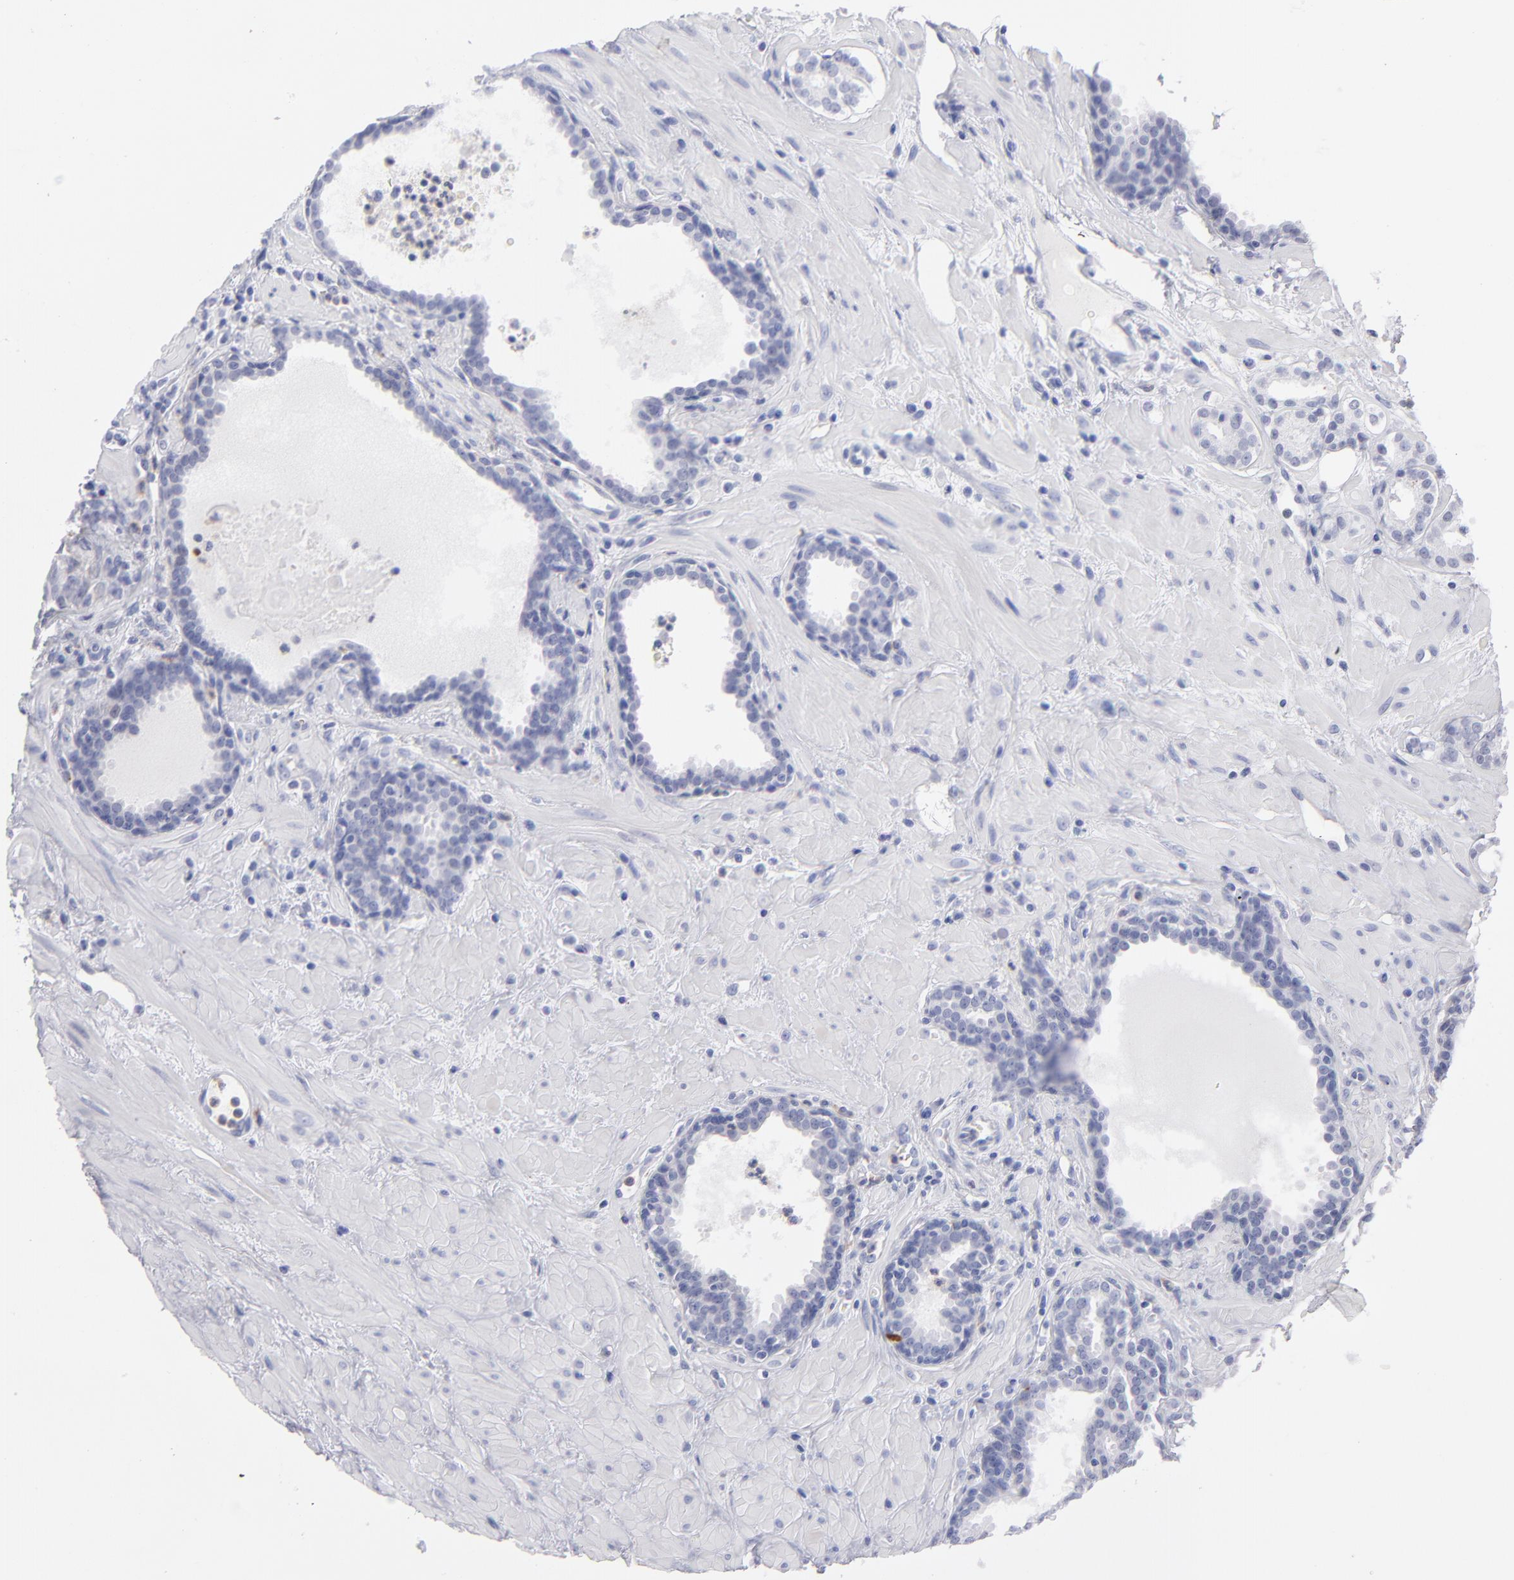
{"staining": {"intensity": "negative", "quantity": "none", "location": "none"}, "tissue": "prostate cancer", "cell_type": "Tumor cells", "image_type": "cancer", "snomed": [{"axis": "morphology", "description": "Adenocarcinoma, Low grade"}, {"axis": "topography", "description": "Prostate"}], "caption": "Human prostate cancer stained for a protein using immunohistochemistry displays no positivity in tumor cells.", "gene": "MGAM", "patient": {"sex": "male", "age": 57}}